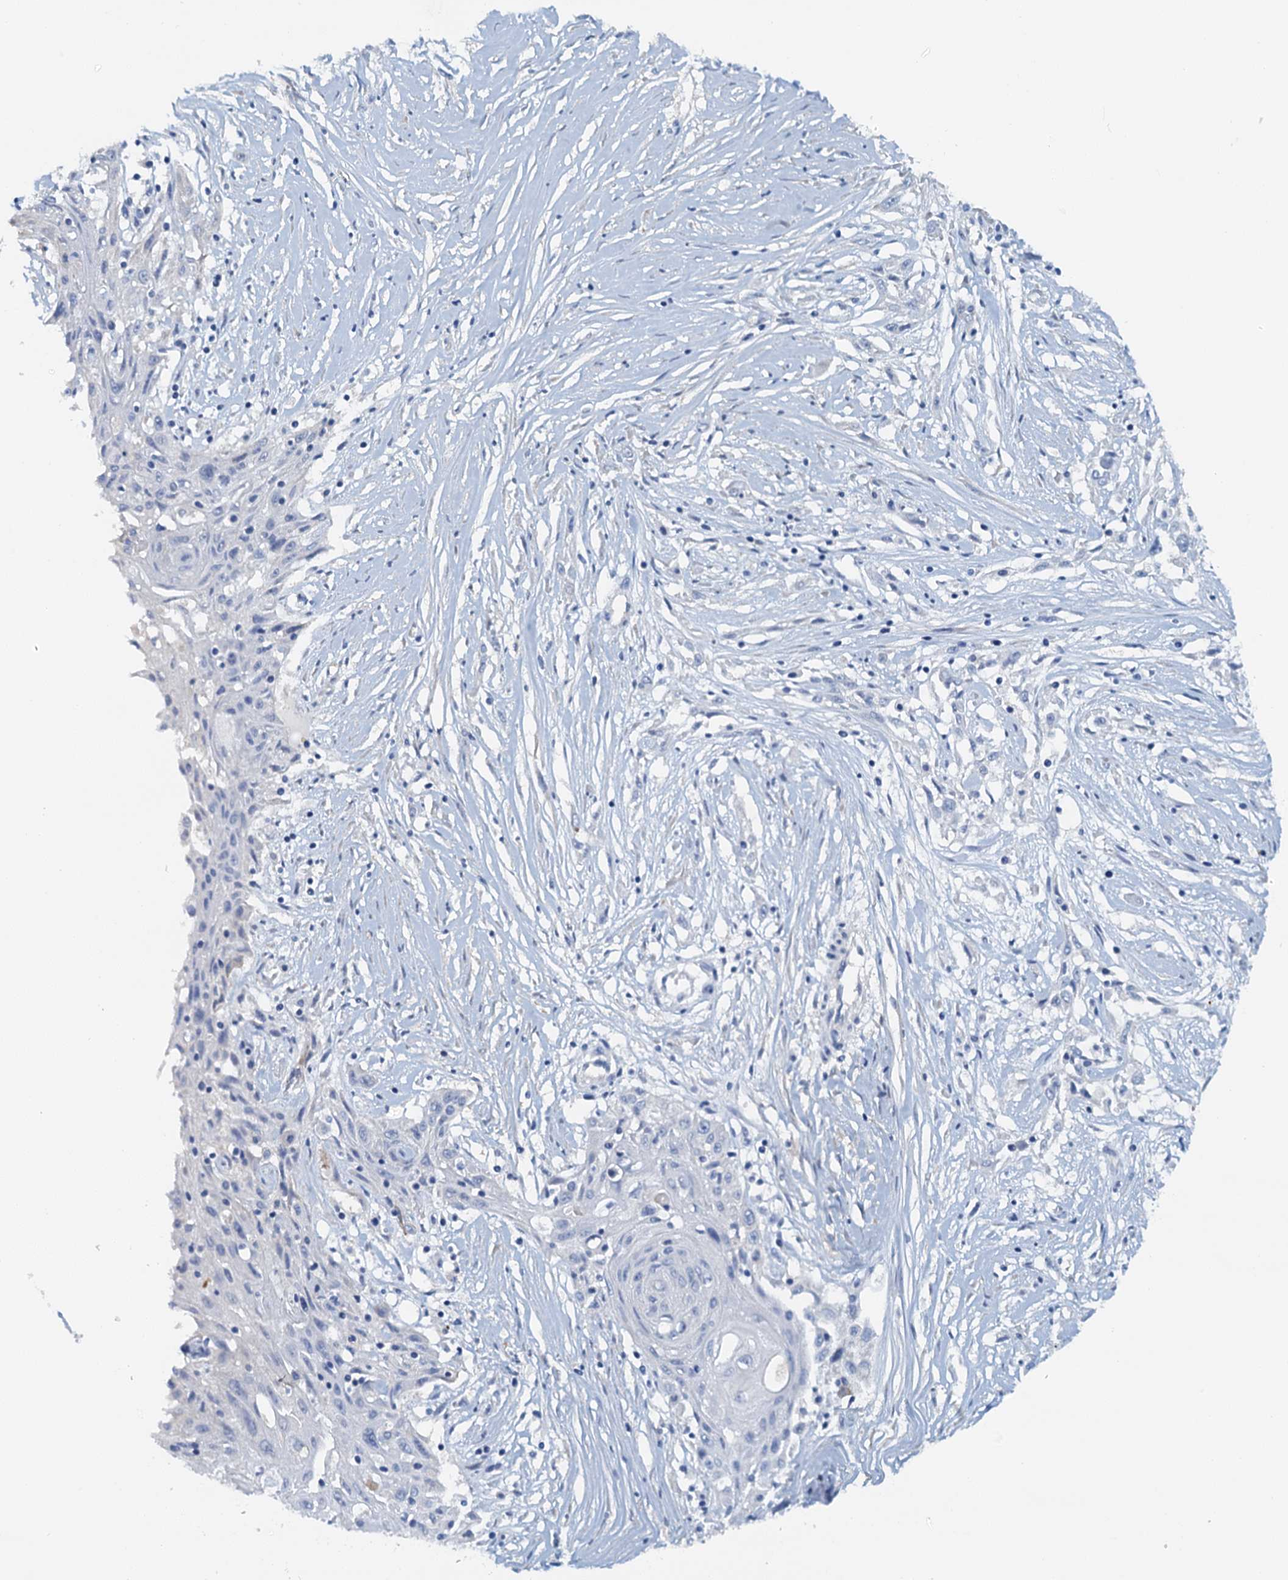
{"staining": {"intensity": "negative", "quantity": "none", "location": "none"}, "tissue": "skin cancer", "cell_type": "Tumor cells", "image_type": "cancer", "snomed": [{"axis": "morphology", "description": "Squamous cell carcinoma, NOS"}, {"axis": "morphology", "description": "Squamous cell carcinoma, metastatic, NOS"}, {"axis": "topography", "description": "Skin"}, {"axis": "topography", "description": "Lymph node"}], "caption": "Human skin cancer (squamous cell carcinoma) stained for a protein using IHC exhibits no positivity in tumor cells.", "gene": "DTD1", "patient": {"sex": "male", "age": 75}}